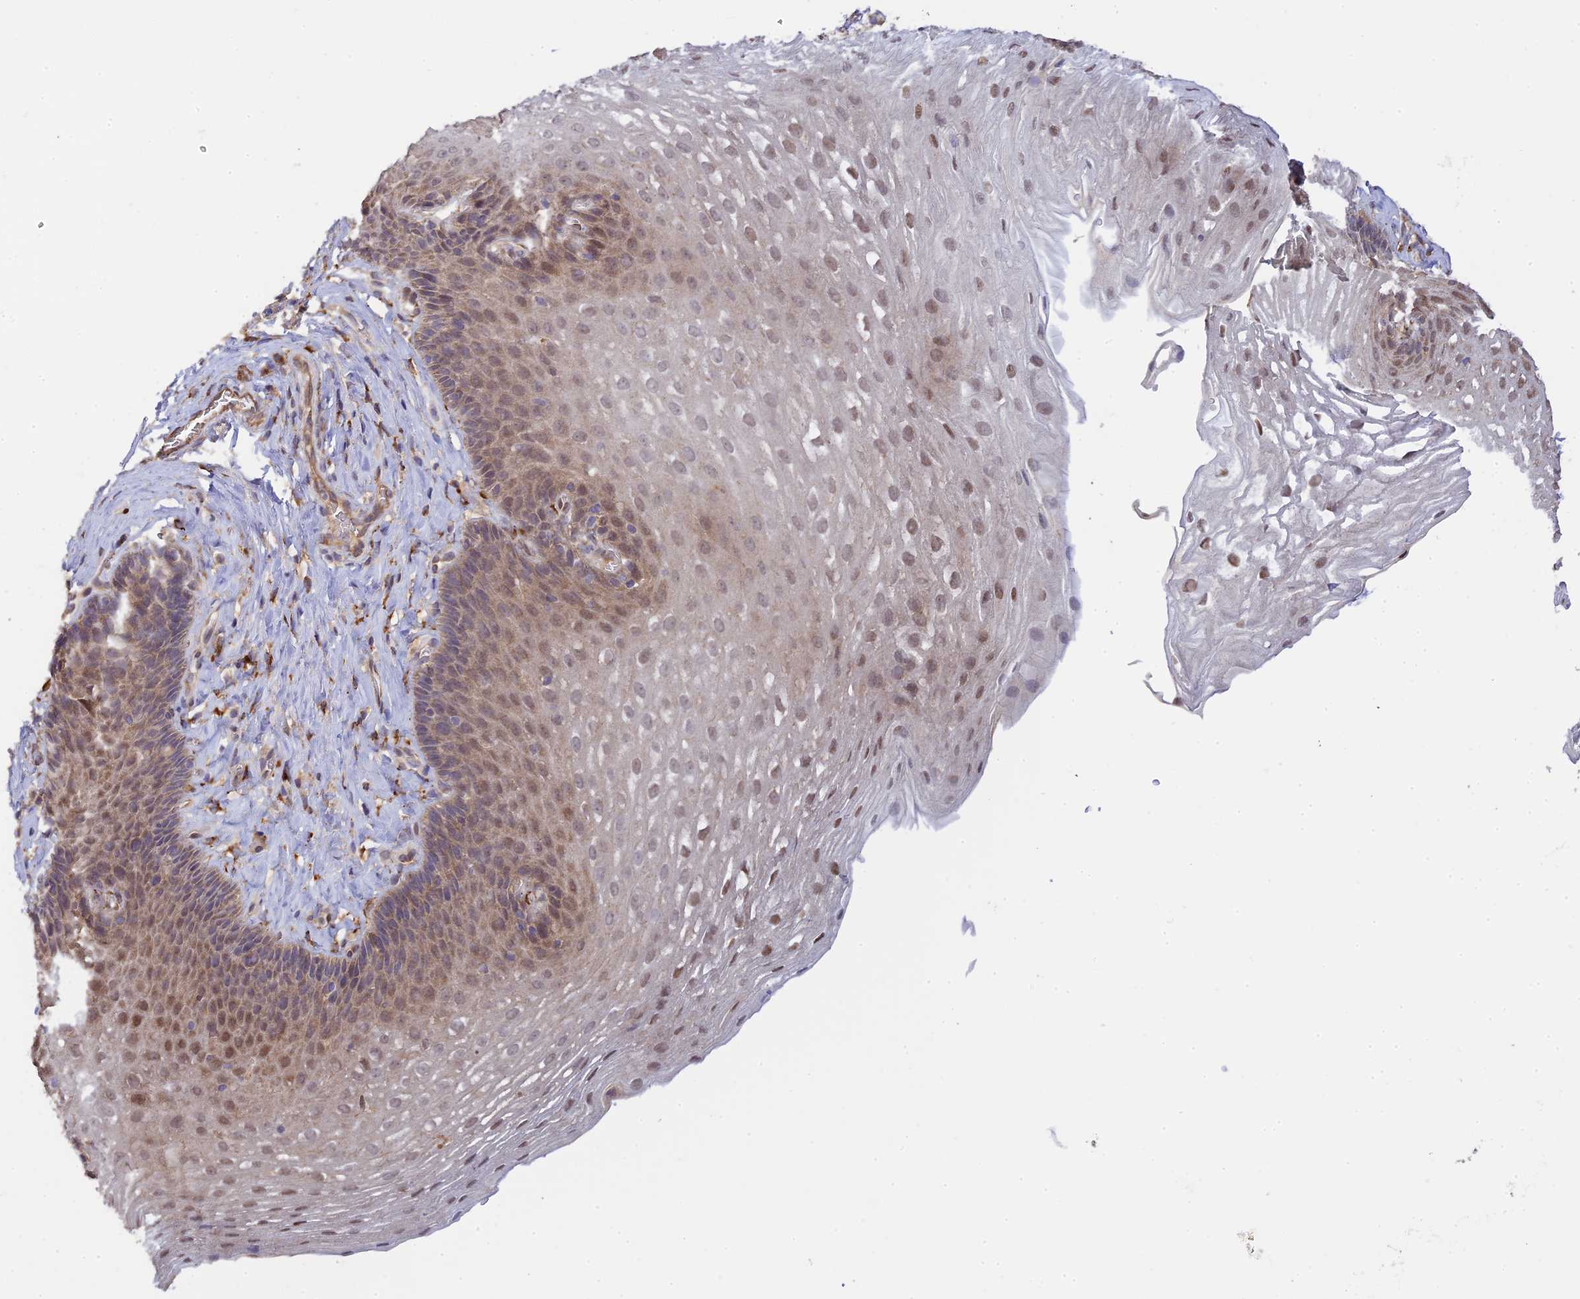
{"staining": {"intensity": "moderate", "quantity": "<25%", "location": "cytoplasmic/membranous,nuclear"}, "tissue": "esophagus", "cell_type": "Squamous epithelial cells", "image_type": "normal", "snomed": [{"axis": "morphology", "description": "Normal tissue, NOS"}, {"axis": "topography", "description": "Esophagus"}], "caption": "Immunohistochemistry (IHC) (DAB) staining of normal human esophagus demonstrates moderate cytoplasmic/membranous,nuclear protein expression in approximately <25% of squamous epithelial cells. (Brightfield microscopy of DAB IHC at high magnification).", "gene": "P3H3", "patient": {"sex": "female", "age": 66}}